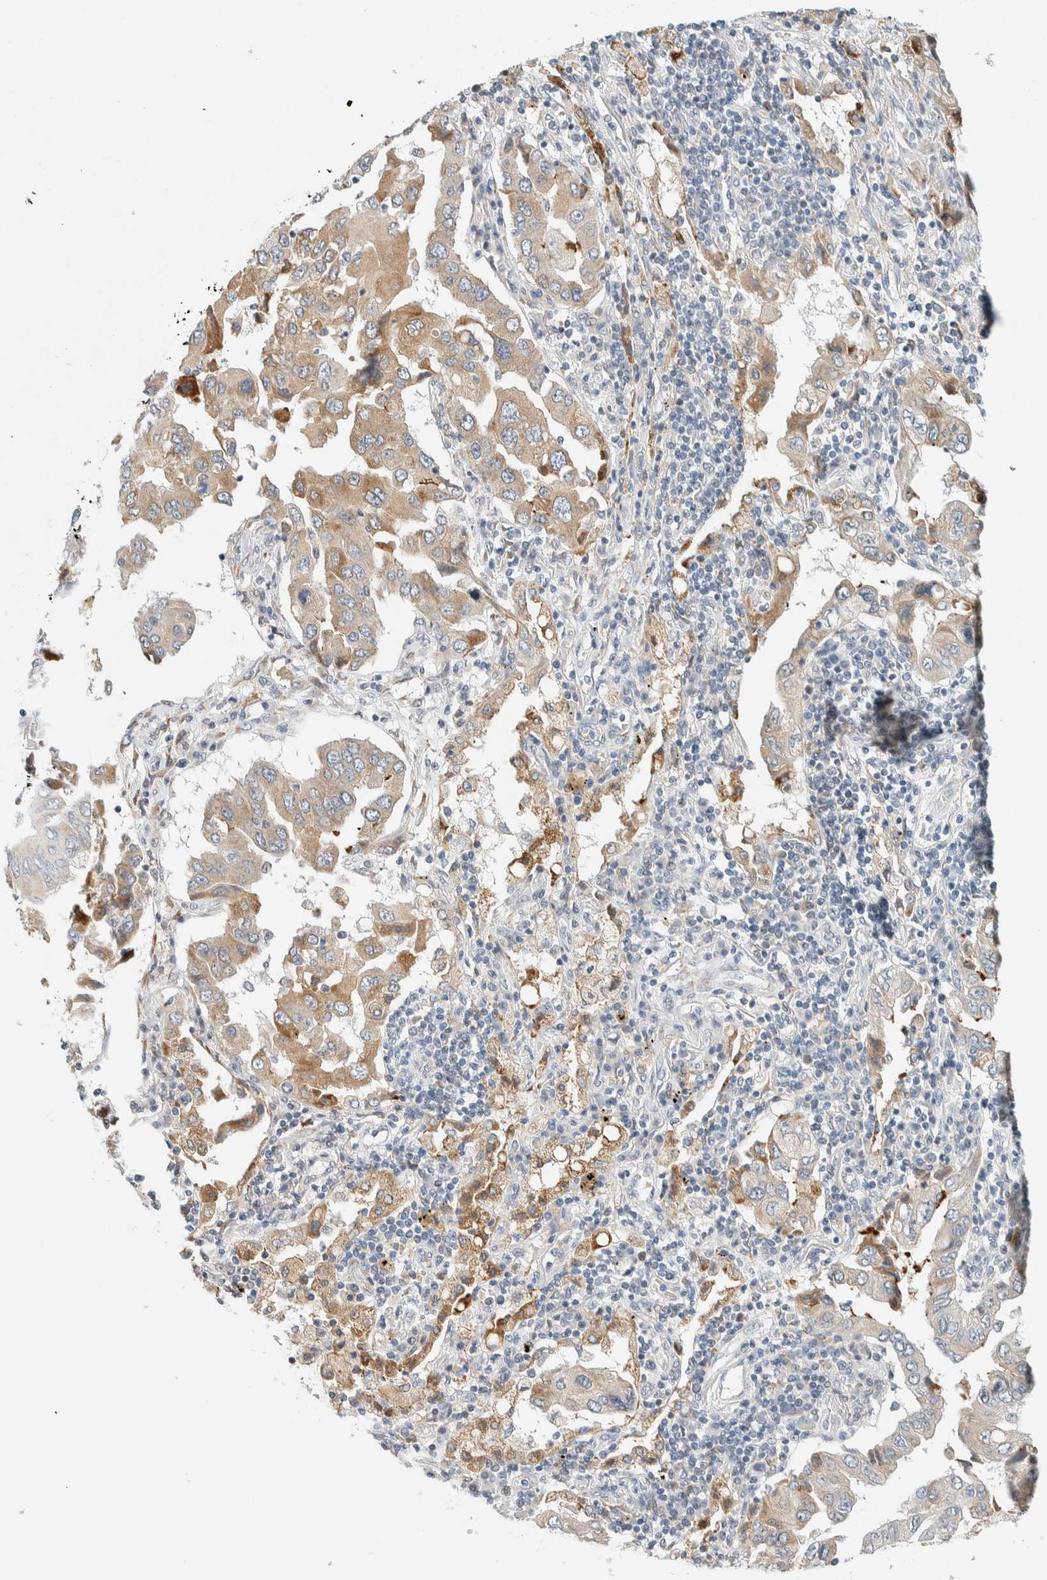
{"staining": {"intensity": "moderate", "quantity": "<25%", "location": "cytoplasmic/membranous"}, "tissue": "lung cancer", "cell_type": "Tumor cells", "image_type": "cancer", "snomed": [{"axis": "morphology", "description": "Adenocarcinoma, NOS"}, {"axis": "topography", "description": "Lung"}], "caption": "DAB (3,3'-diaminobenzidine) immunohistochemical staining of human adenocarcinoma (lung) shows moderate cytoplasmic/membranous protein staining in about <25% of tumor cells. (IHC, brightfield microscopy, high magnification).", "gene": "SUMF2", "patient": {"sex": "female", "age": 65}}